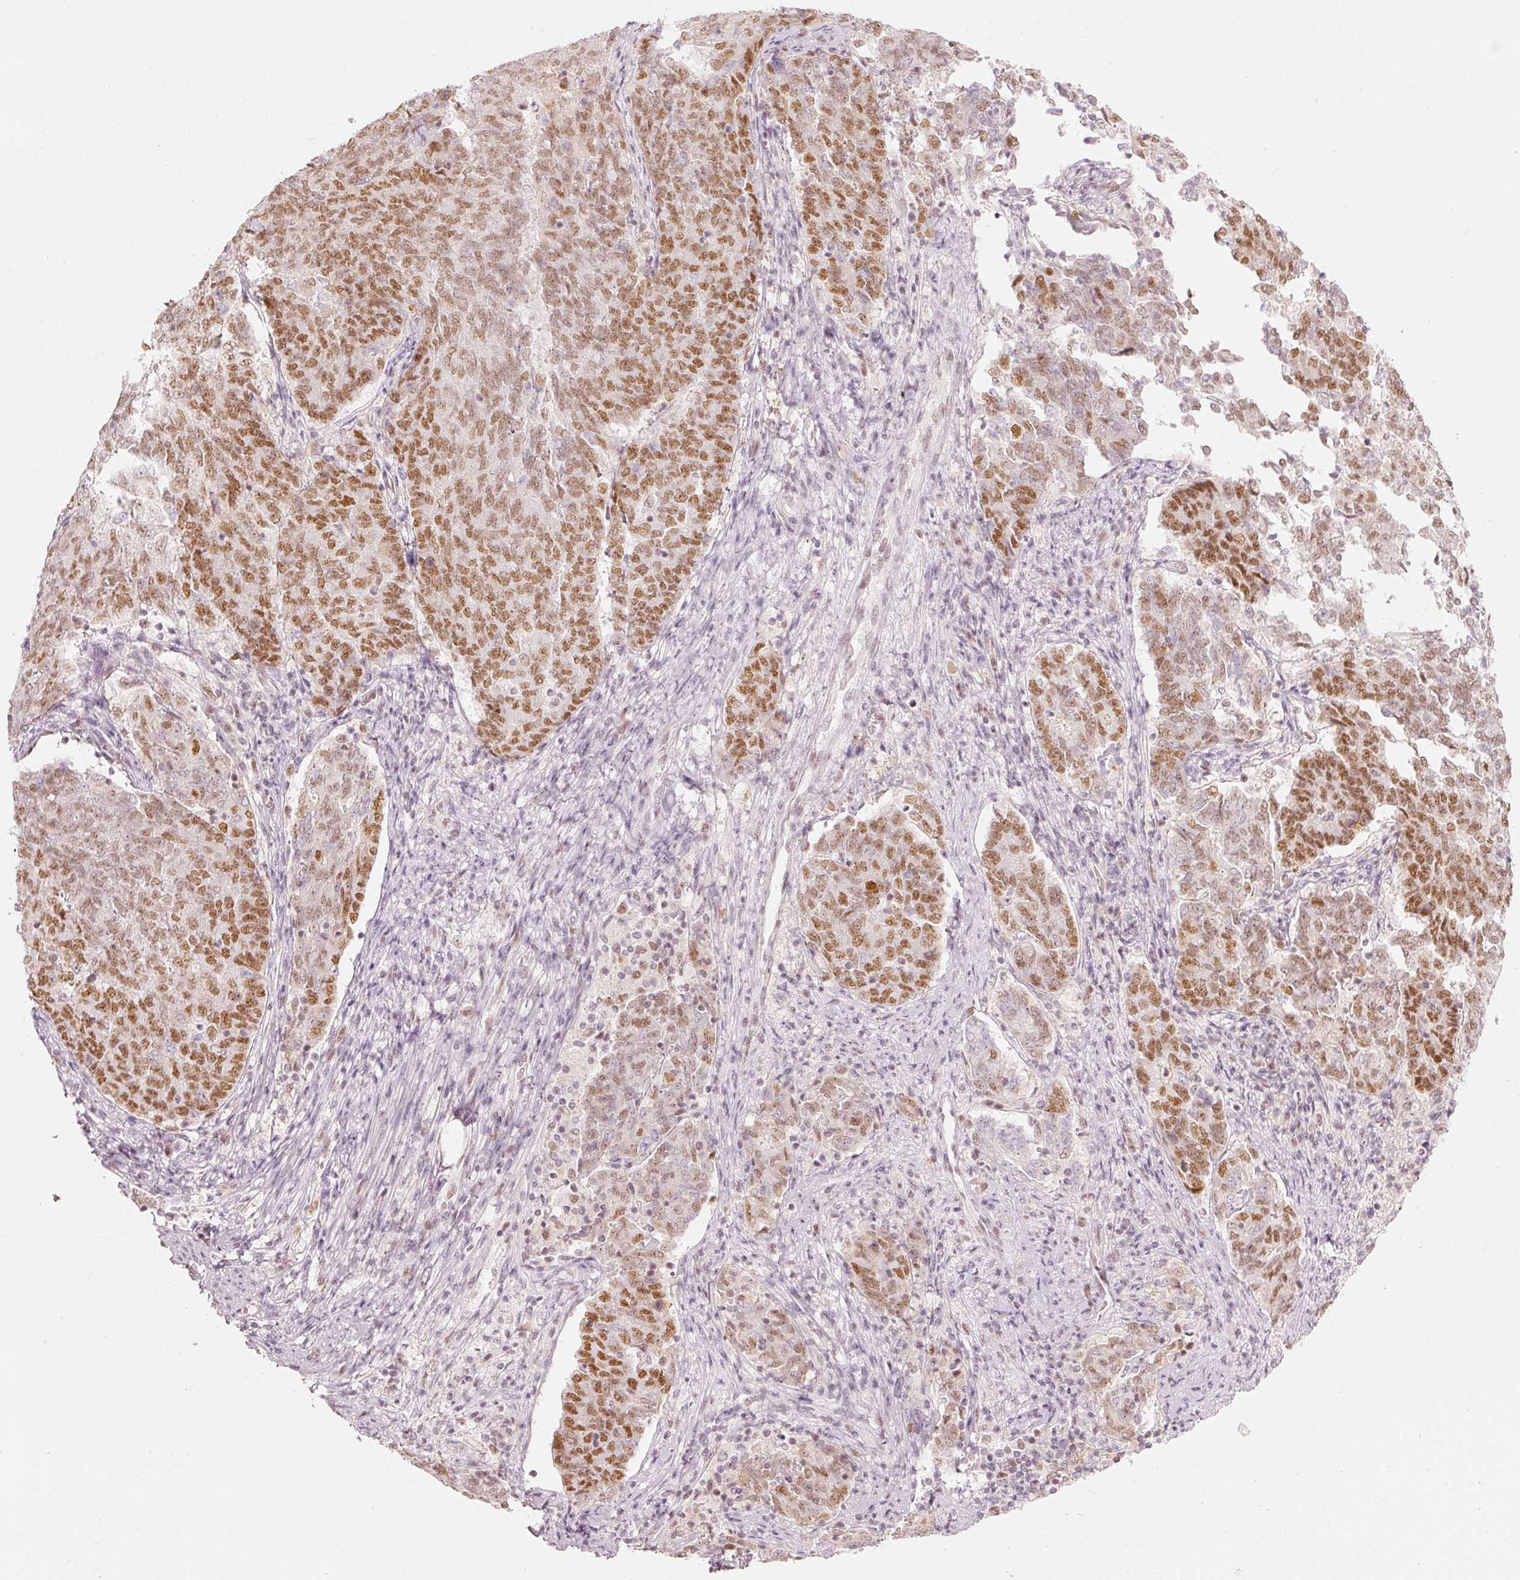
{"staining": {"intensity": "moderate", "quantity": "25%-75%", "location": "nuclear"}, "tissue": "endometrial cancer", "cell_type": "Tumor cells", "image_type": "cancer", "snomed": [{"axis": "morphology", "description": "Adenocarcinoma, NOS"}, {"axis": "topography", "description": "Endometrium"}], "caption": "A high-resolution histopathology image shows IHC staining of endometrial cancer, which demonstrates moderate nuclear expression in approximately 25%-75% of tumor cells. Nuclei are stained in blue.", "gene": "PPP1R10", "patient": {"sex": "female", "age": 80}}